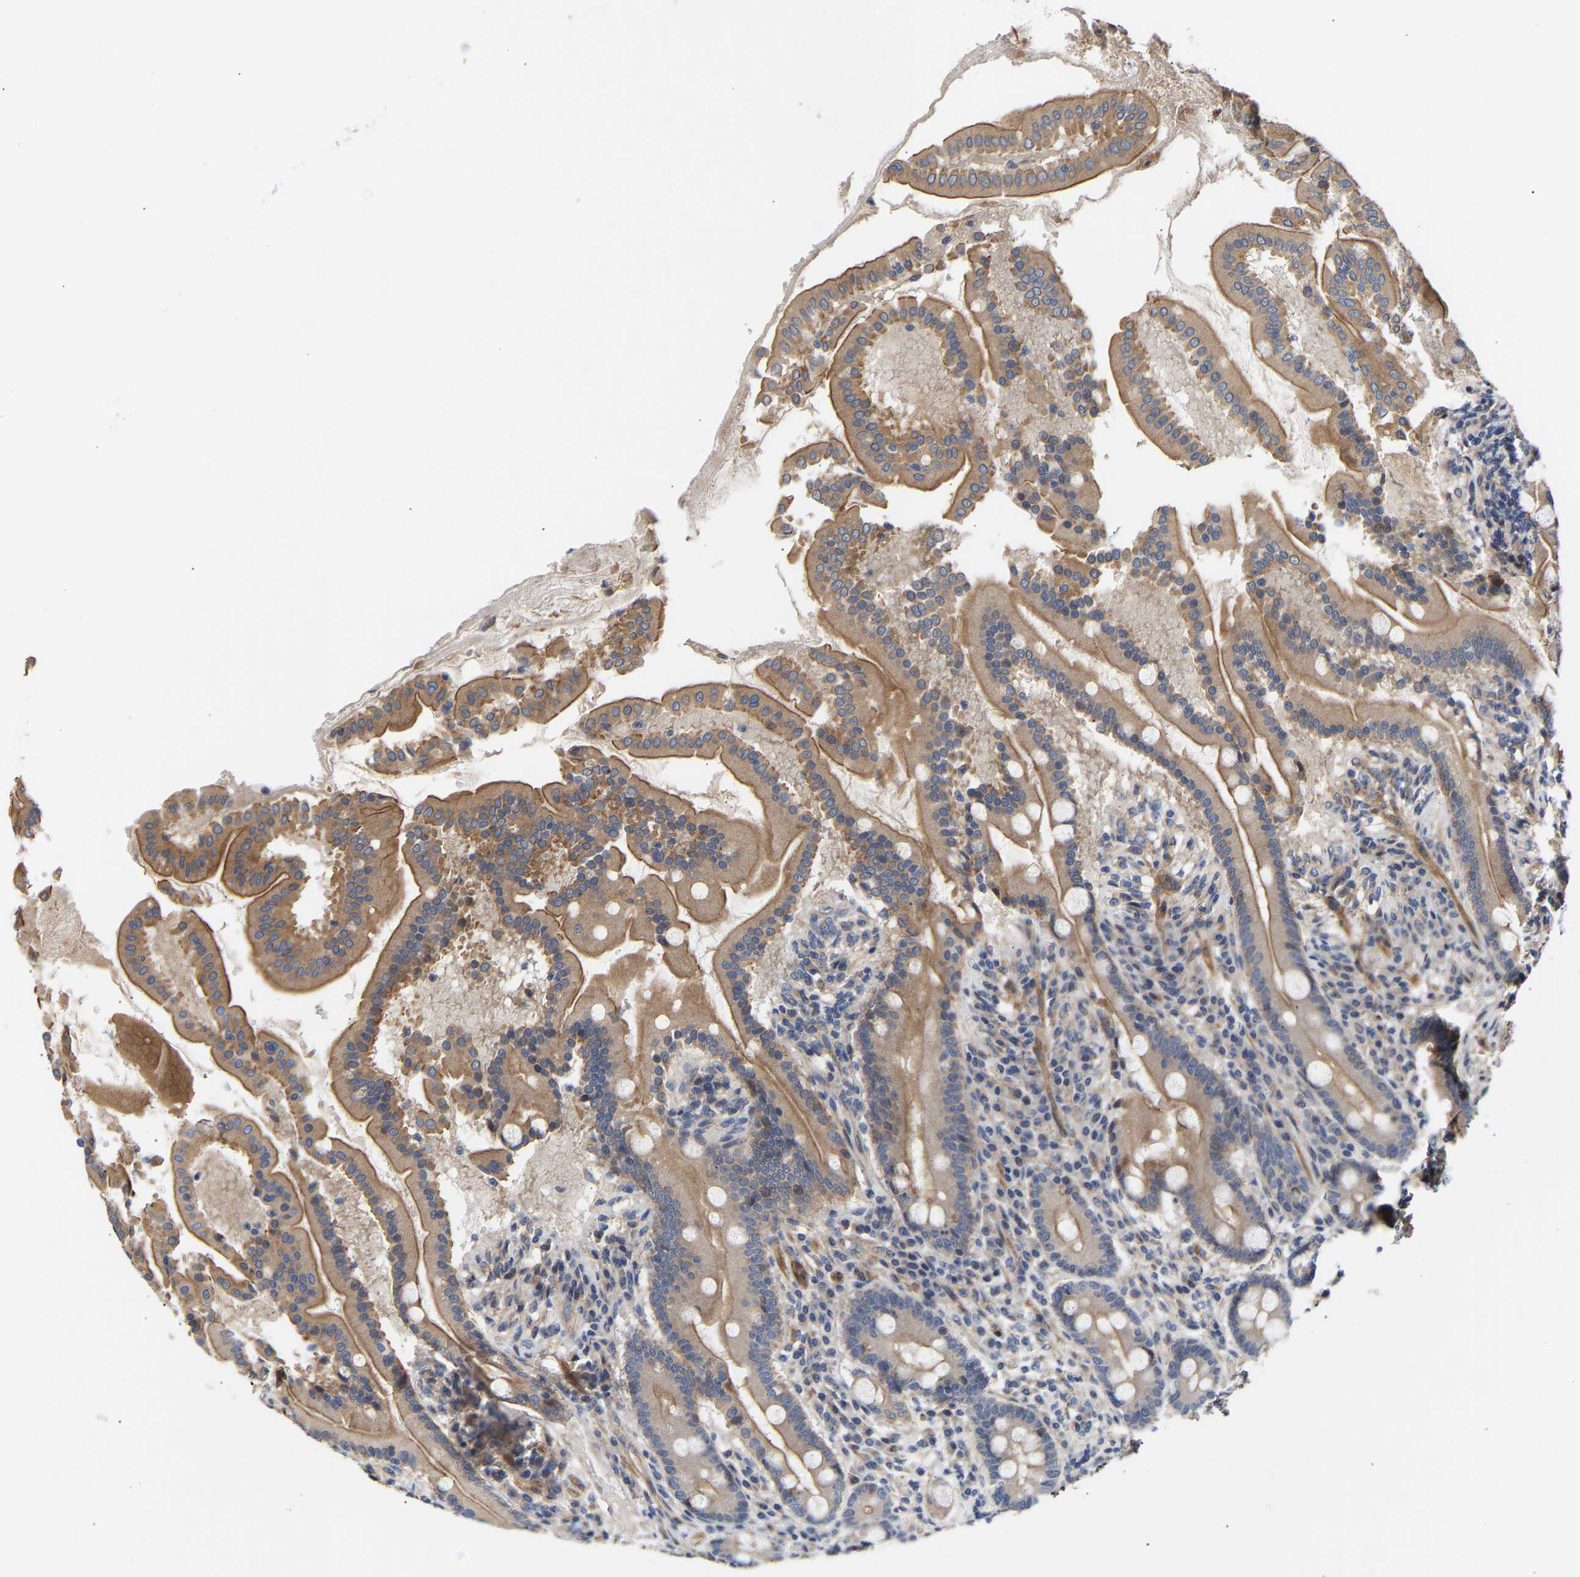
{"staining": {"intensity": "moderate", "quantity": ">75%", "location": "cytoplasmic/membranous"}, "tissue": "duodenum", "cell_type": "Glandular cells", "image_type": "normal", "snomed": [{"axis": "morphology", "description": "Normal tissue, NOS"}, {"axis": "topography", "description": "Duodenum"}], "caption": "Immunohistochemistry (DAB) staining of benign human duodenum exhibits moderate cytoplasmic/membranous protein positivity in approximately >75% of glandular cells.", "gene": "KASH5", "patient": {"sex": "male", "age": 50}}